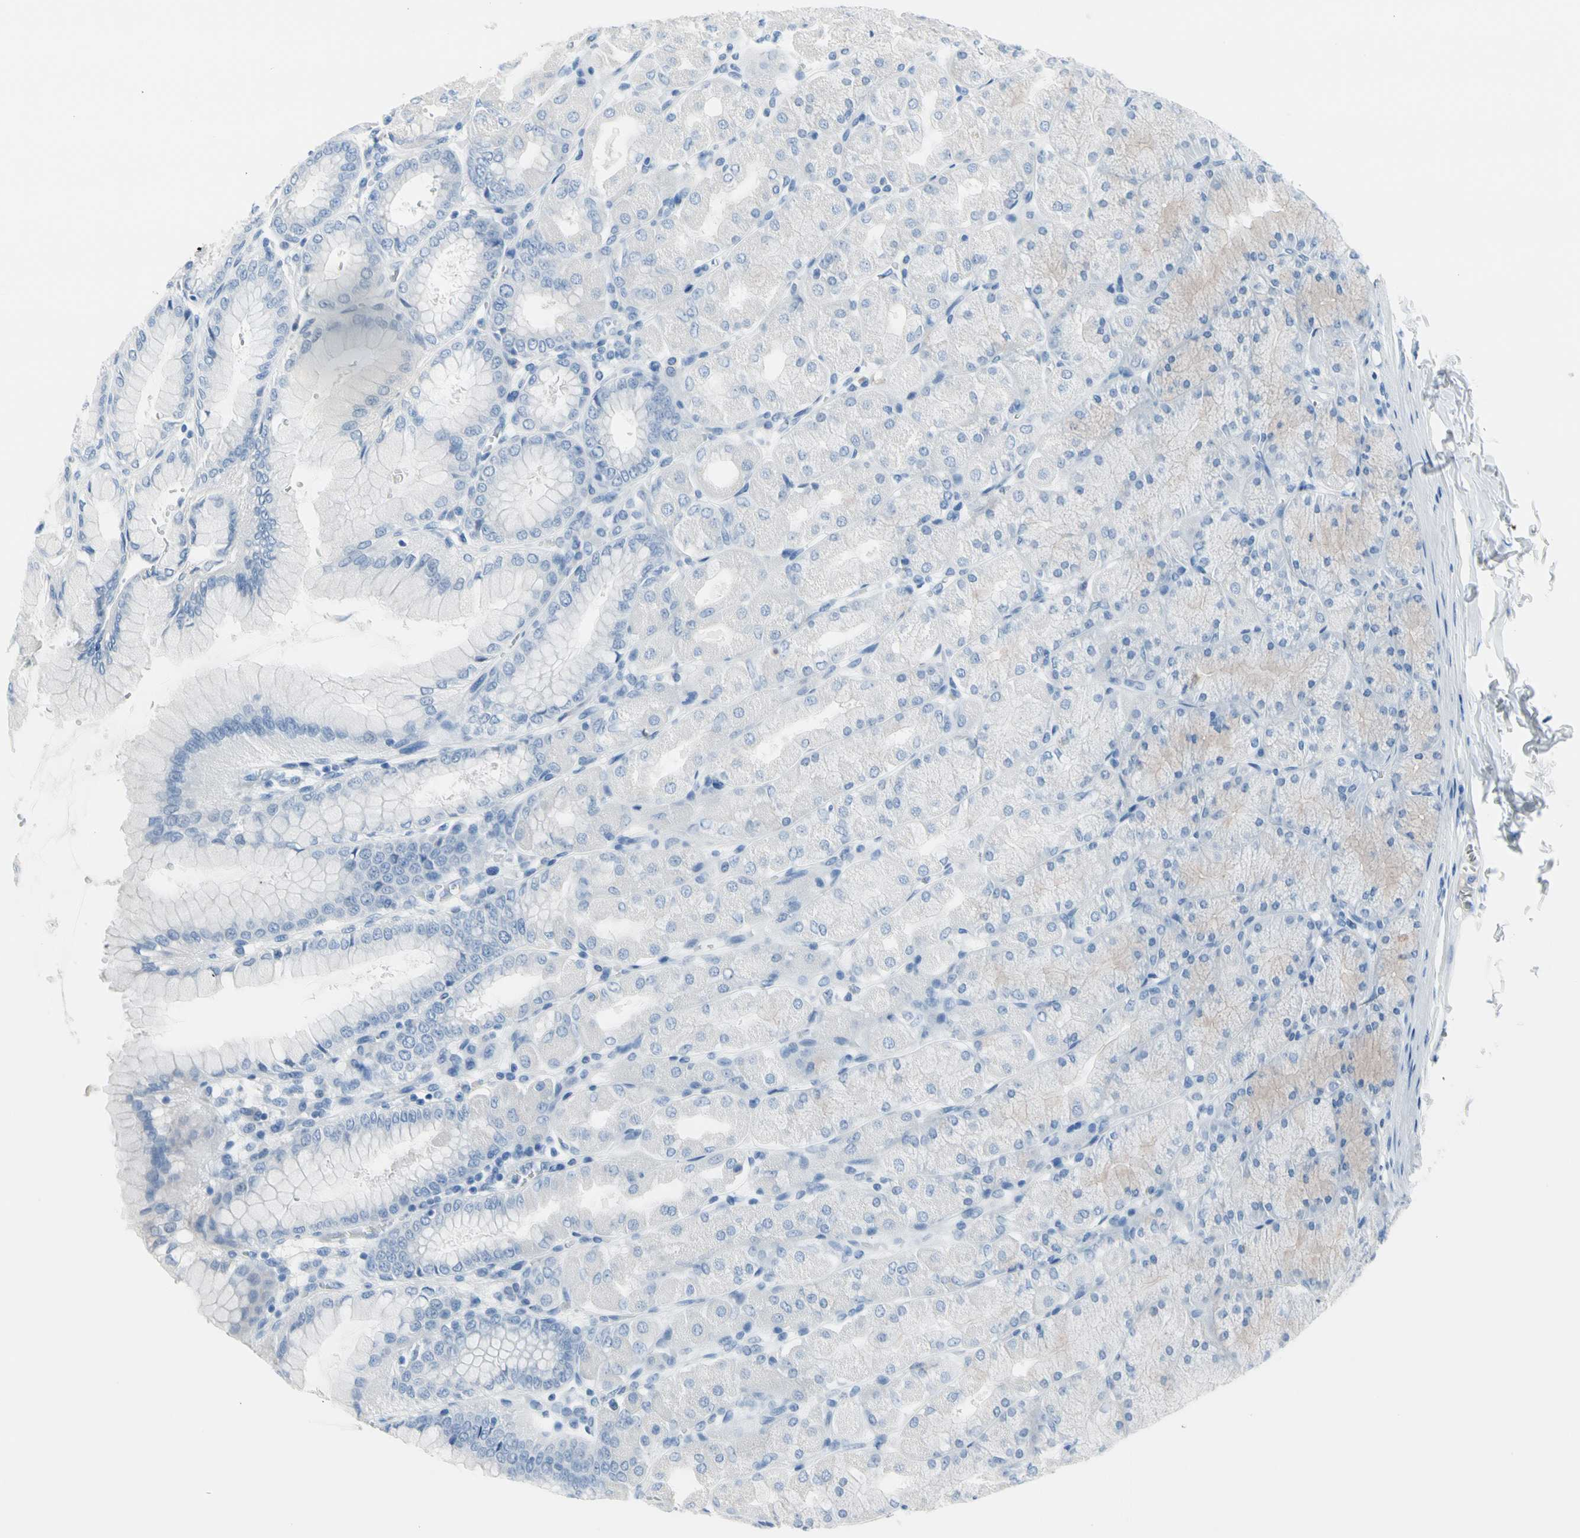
{"staining": {"intensity": "weak", "quantity": "<25%", "location": "cytoplasmic/membranous"}, "tissue": "stomach", "cell_type": "Glandular cells", "image_type": "normal", "snomed": [{"axis": "morphology", "description": "Normal tissue, NOS"}, {"axis": "topography", "description": "Stomach, upper"}], "caption": "The IHC histopathology image has no significant positivity in glandular cells of stomach. (Brightfield microscopy of DAB (3,3'-diaminobenzidine) immunohistochemistry (IHC) at high magnification).", "gene": "TPO", "patient": {"sex": "female", "age": 56}}